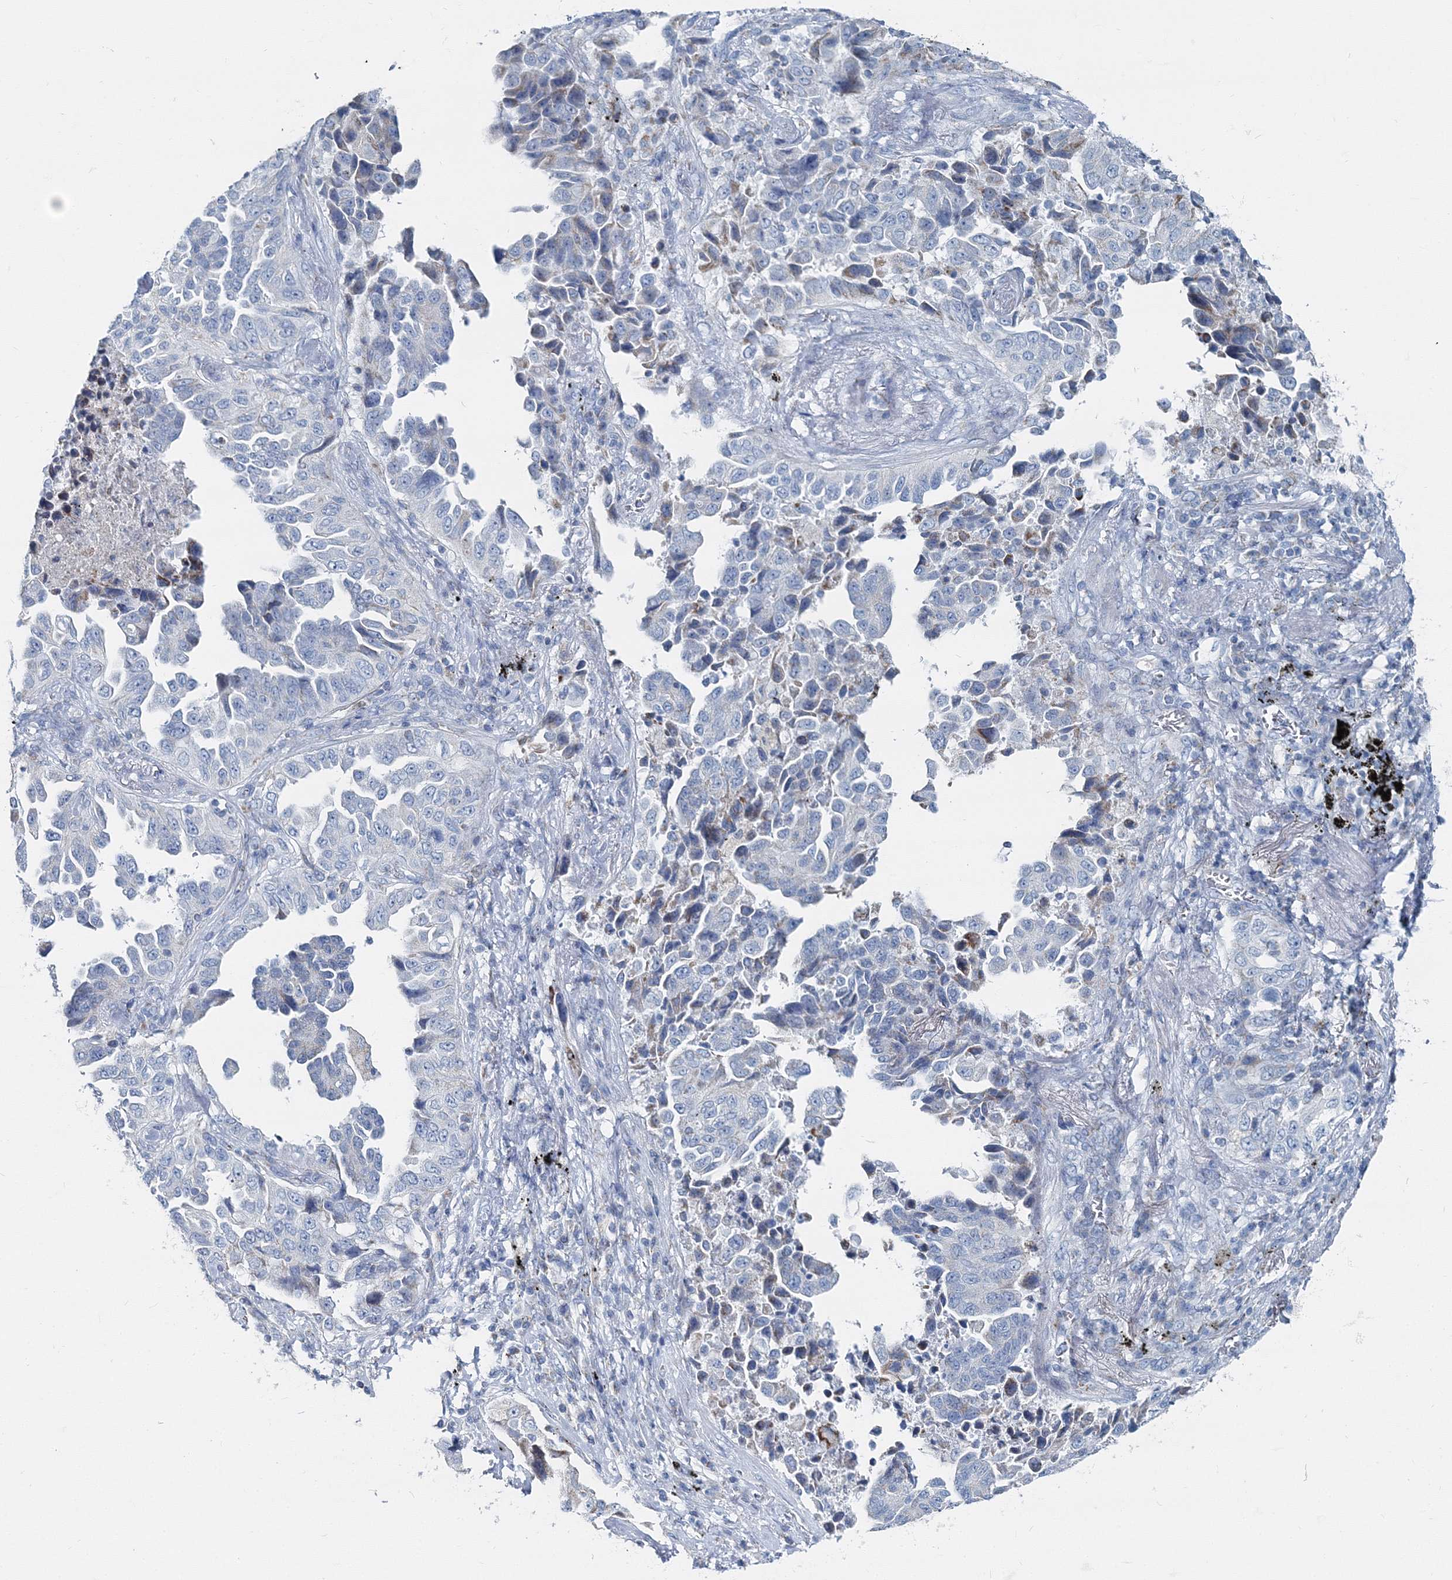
{"staining": {"intensity": "negative", "quantity": "none", "location": "none"}, "tissue": "lung cancer", "cell_type": "Tumor cells", "image_type": "cancer", "snomed": [{"axis": "morphology", "description": "Adenocarcinoma, NOS"}, {"axis": "topography", "description": "Lung"}], "caption": "A photomicrograph of human lung cancer (adenocarcinoma) is negative for staining in tumor cells.", "gene": "GABARAPL2", "patient": {"sex": "female", "age": 51}}